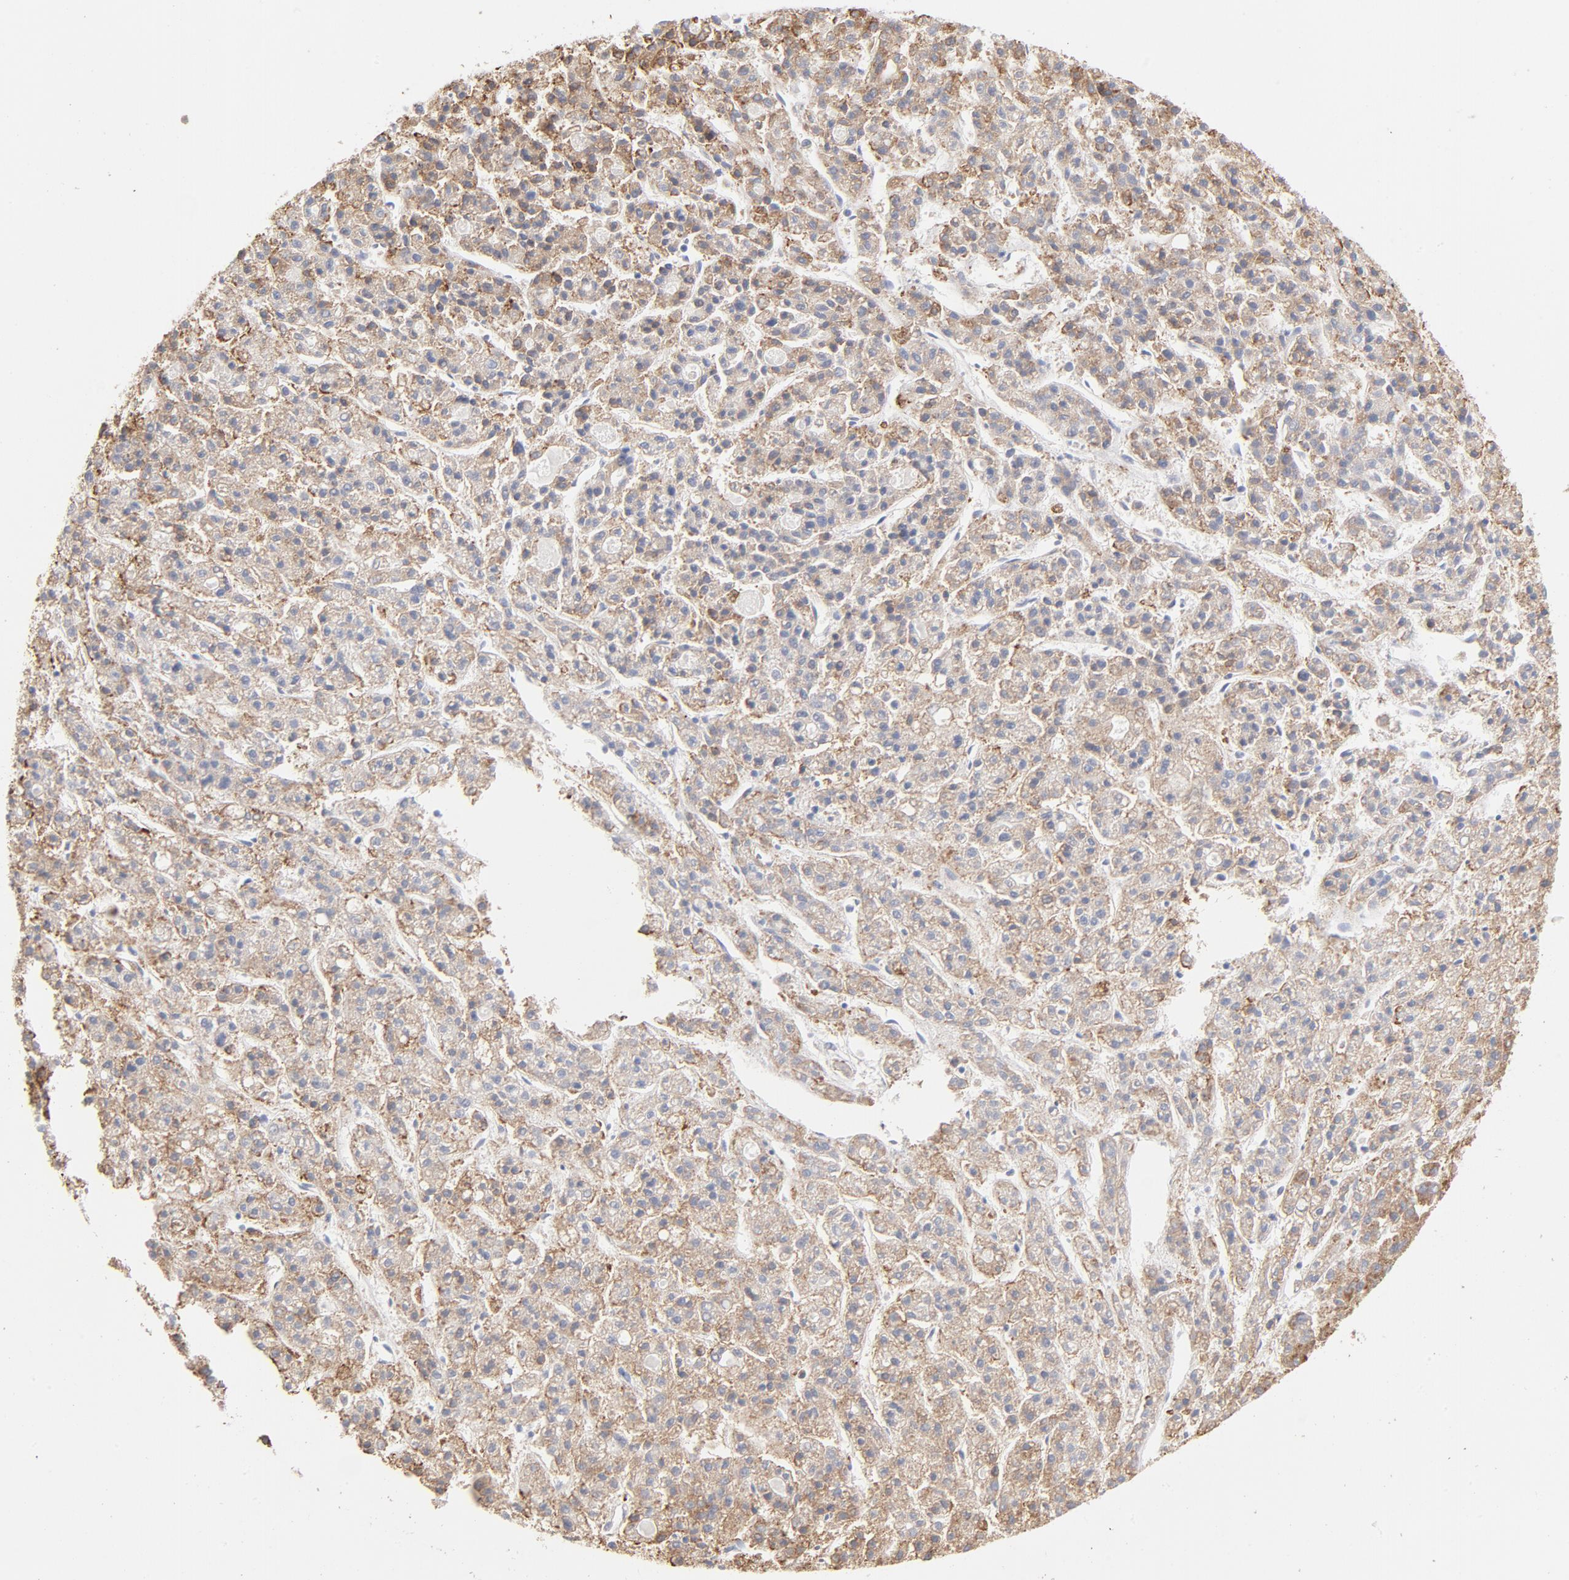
{"staining": {"intensity": "weak", "quantity": ">75%", "location": "cytoplasmic/membranous"}, "tissue": "liver cancer", "cell_type": "Tumor cells", "image_type": "cancer", "snomed": [{"axis": "morphology", "description": "Carcinoma, Hepatocellular, NOS"}, {"axis": "topography", "description": "Liver"}], "caption": "Liver cancer (hepatocellular carcinoma) was stained to show a protein in brown. There is low levels of weak cytoplasmic/membranous staining in about >75% of tumor cells.", "gene": "CANX", "patient": {"sex": "male", "age": 70}}